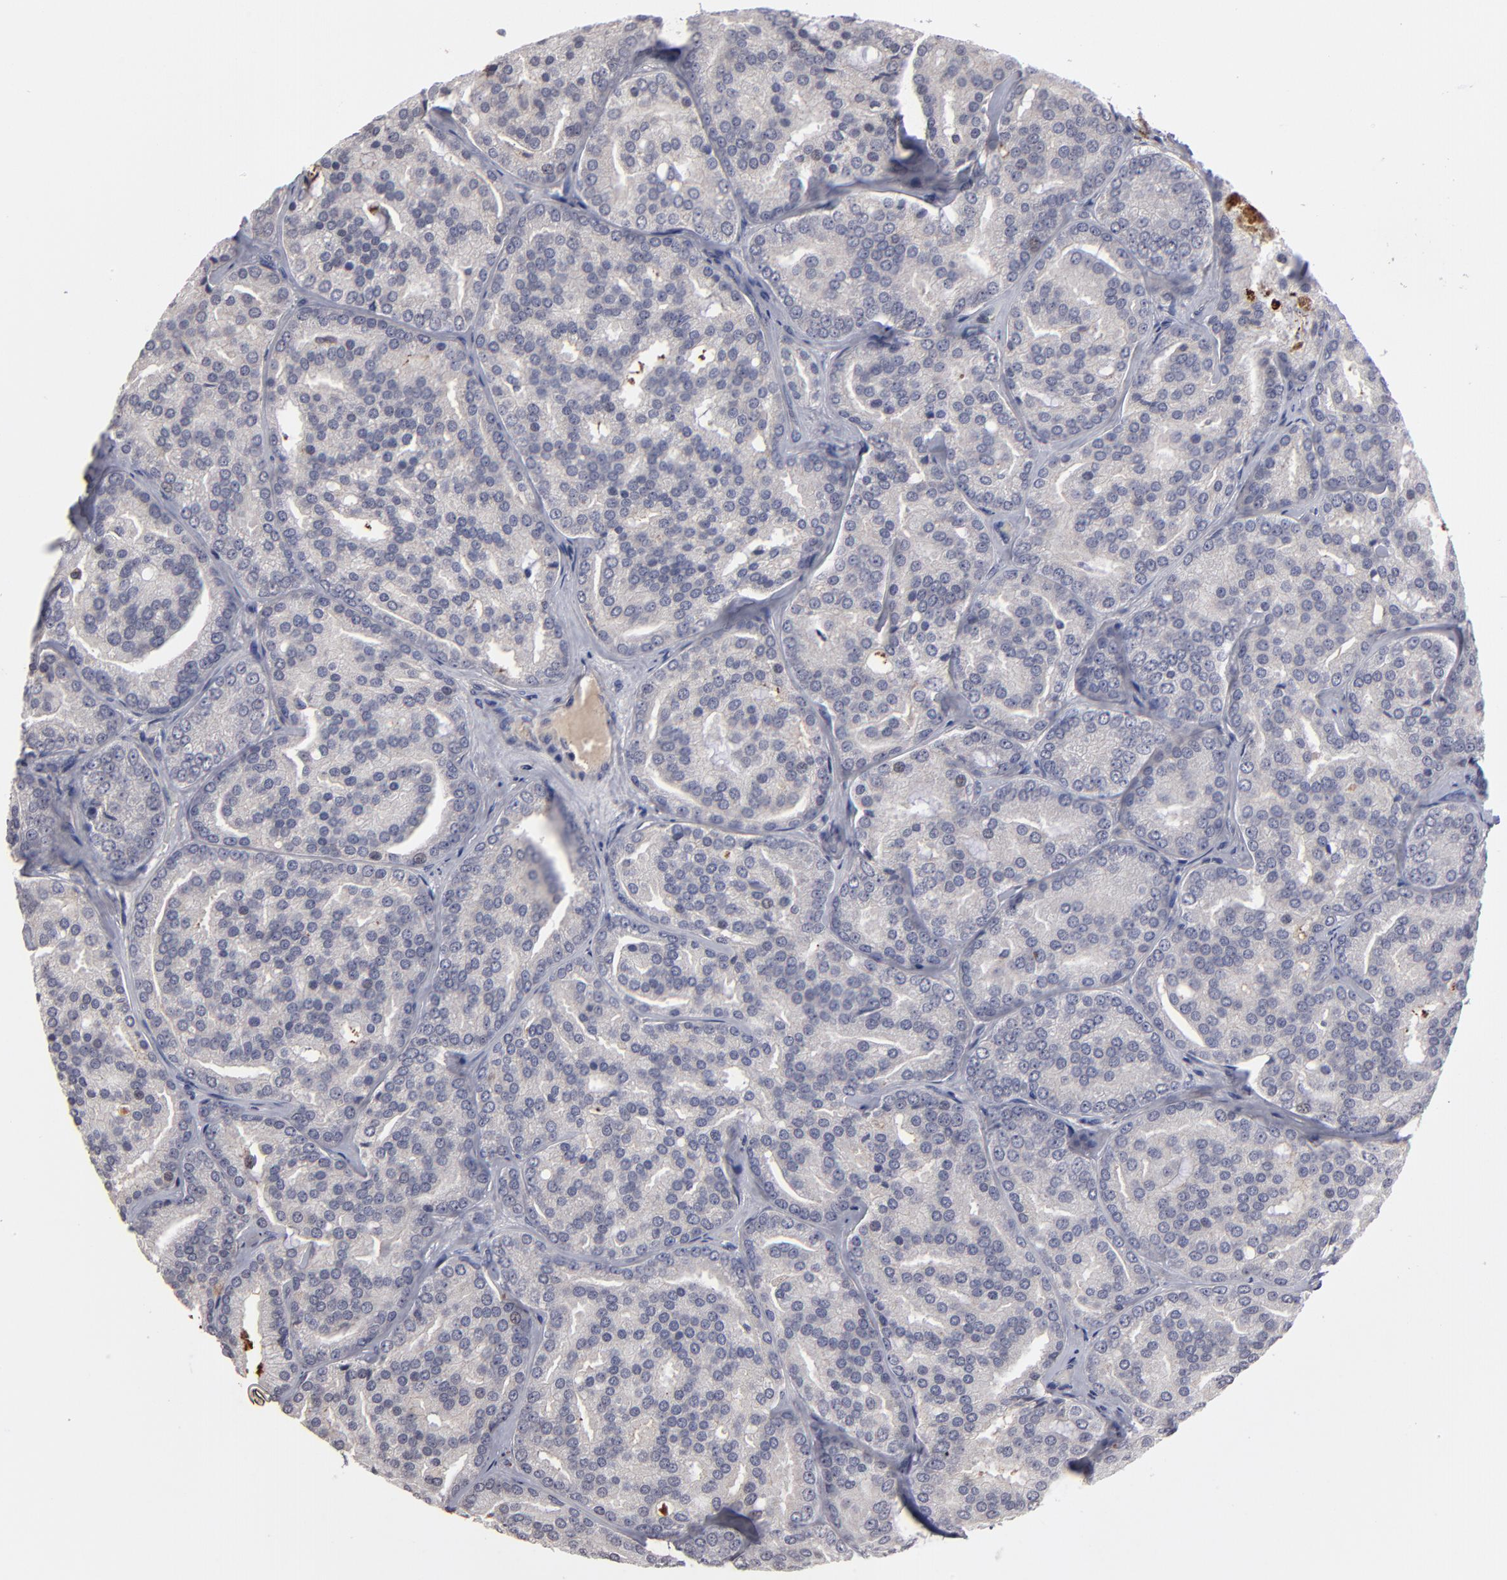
{"staining": {"intensity": "negative", "quantity": "none", "location": "none"}, "tissue": "prostate cancer", "cell_type": "Tumor cells", "image_type": "cancer", "snomed": [{"axis": "morphology", "description": "Adenocarcinoma, High grade"}, {"axis": "topography", "description": "Prostate"}], "caption": "A high-resolution image shows IHC staining of prostate high-grade adenocarcinoma, which reveals no significant positivity in tumor cells. Nuclei are stained in blue.", "gene": "GPM6B", "patient": {"sex": "male", "age": 64}}